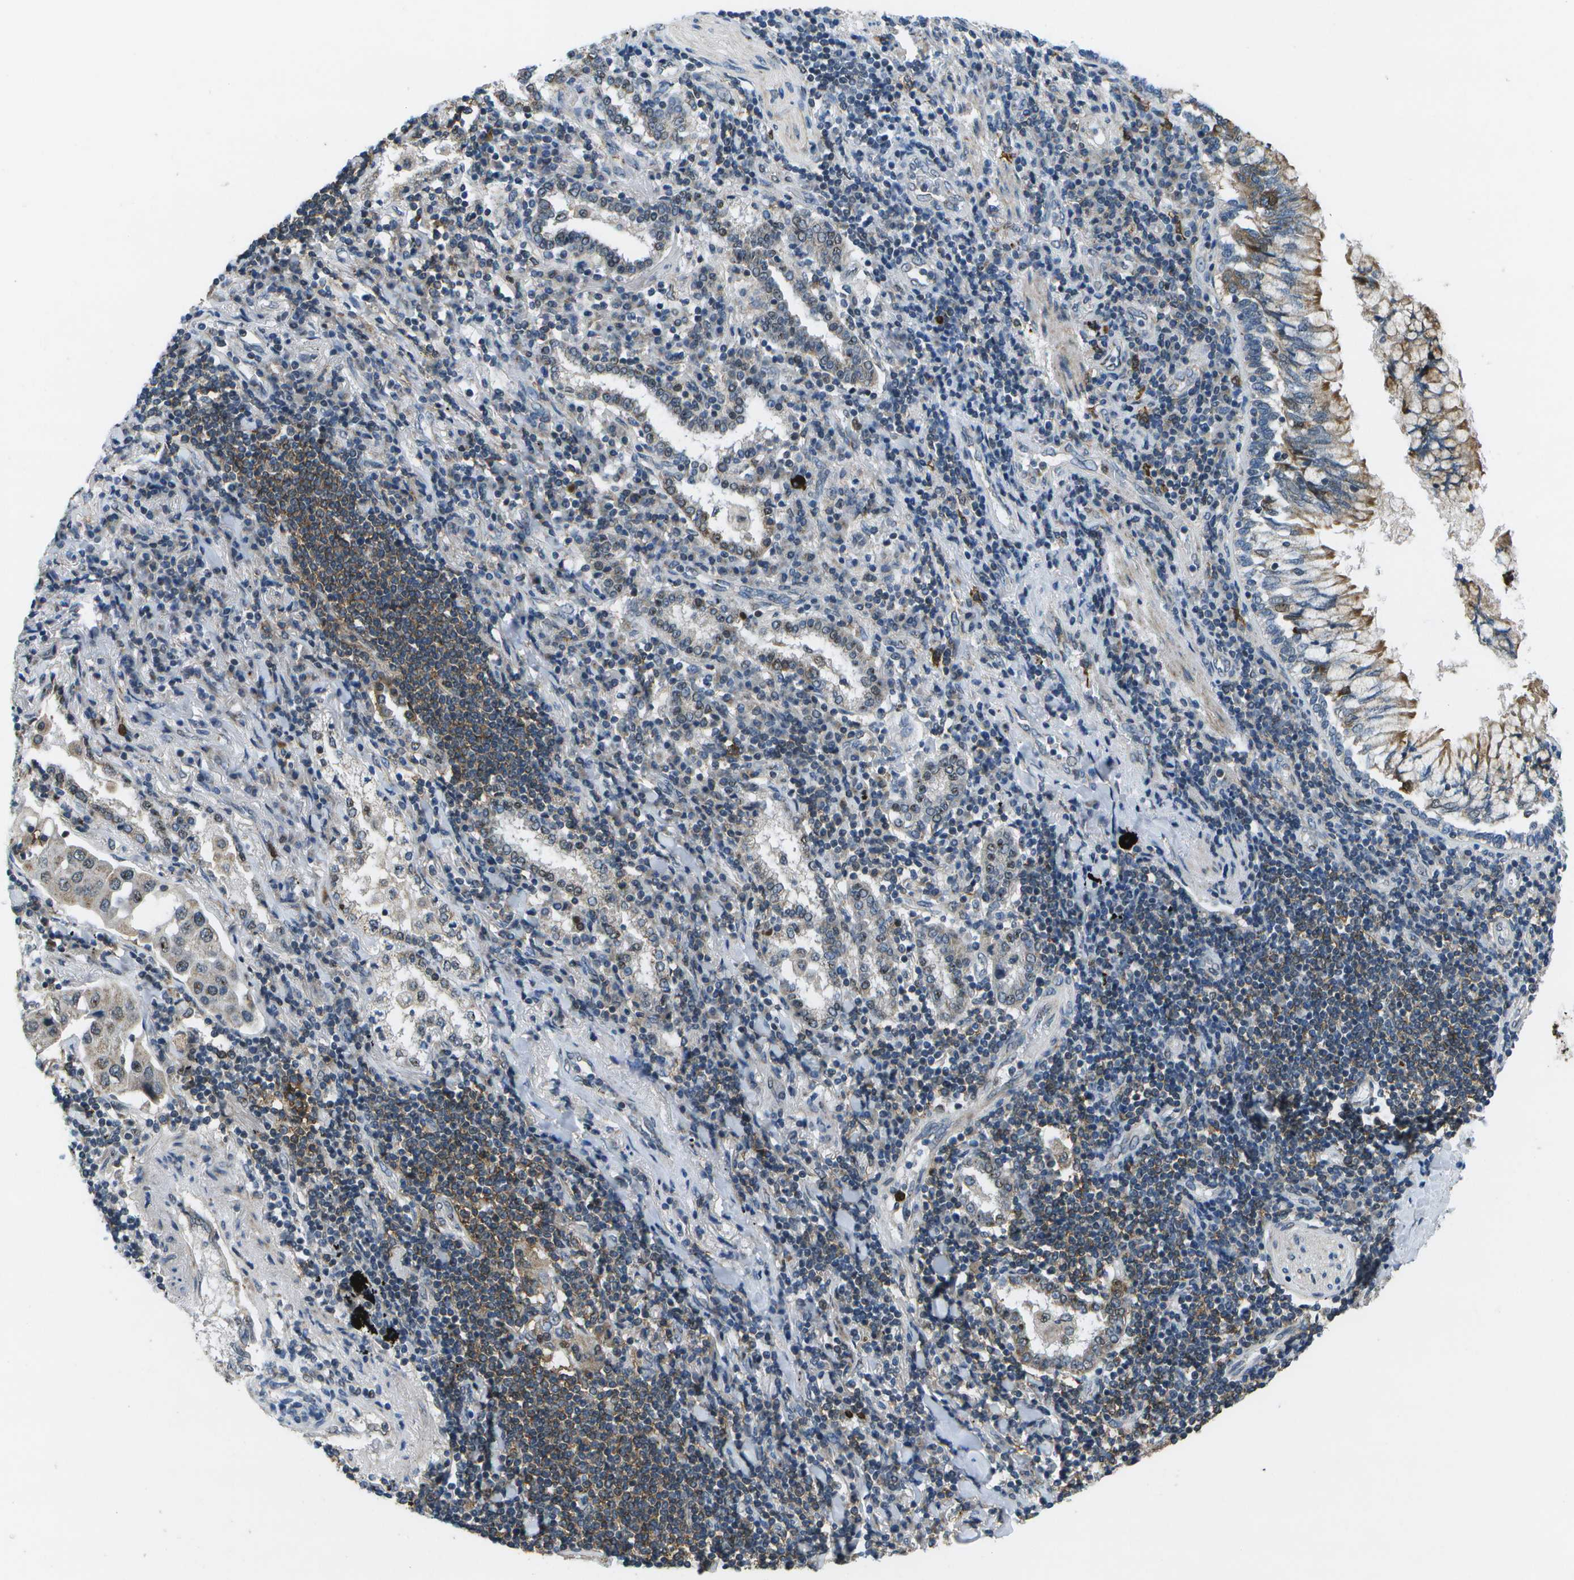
{"staining": {"intensity": "weak", "quantity": "<25%", "location": "cytoplasmic/membranous"}, "tissue": "lung cancer", "cell_type": "Tumor cells", "image_type": "cancer", "snomed": [{"axis": "morphology", "description": "Adenocarcinoma, NOS"}, {"axis": "topography", "description": "Lung"}], "caption": "The image shows no significant positivity in tumor cells of lung cancer.", "gene": "GALNT15", "patient": {"sex": "female", "age": 65}}